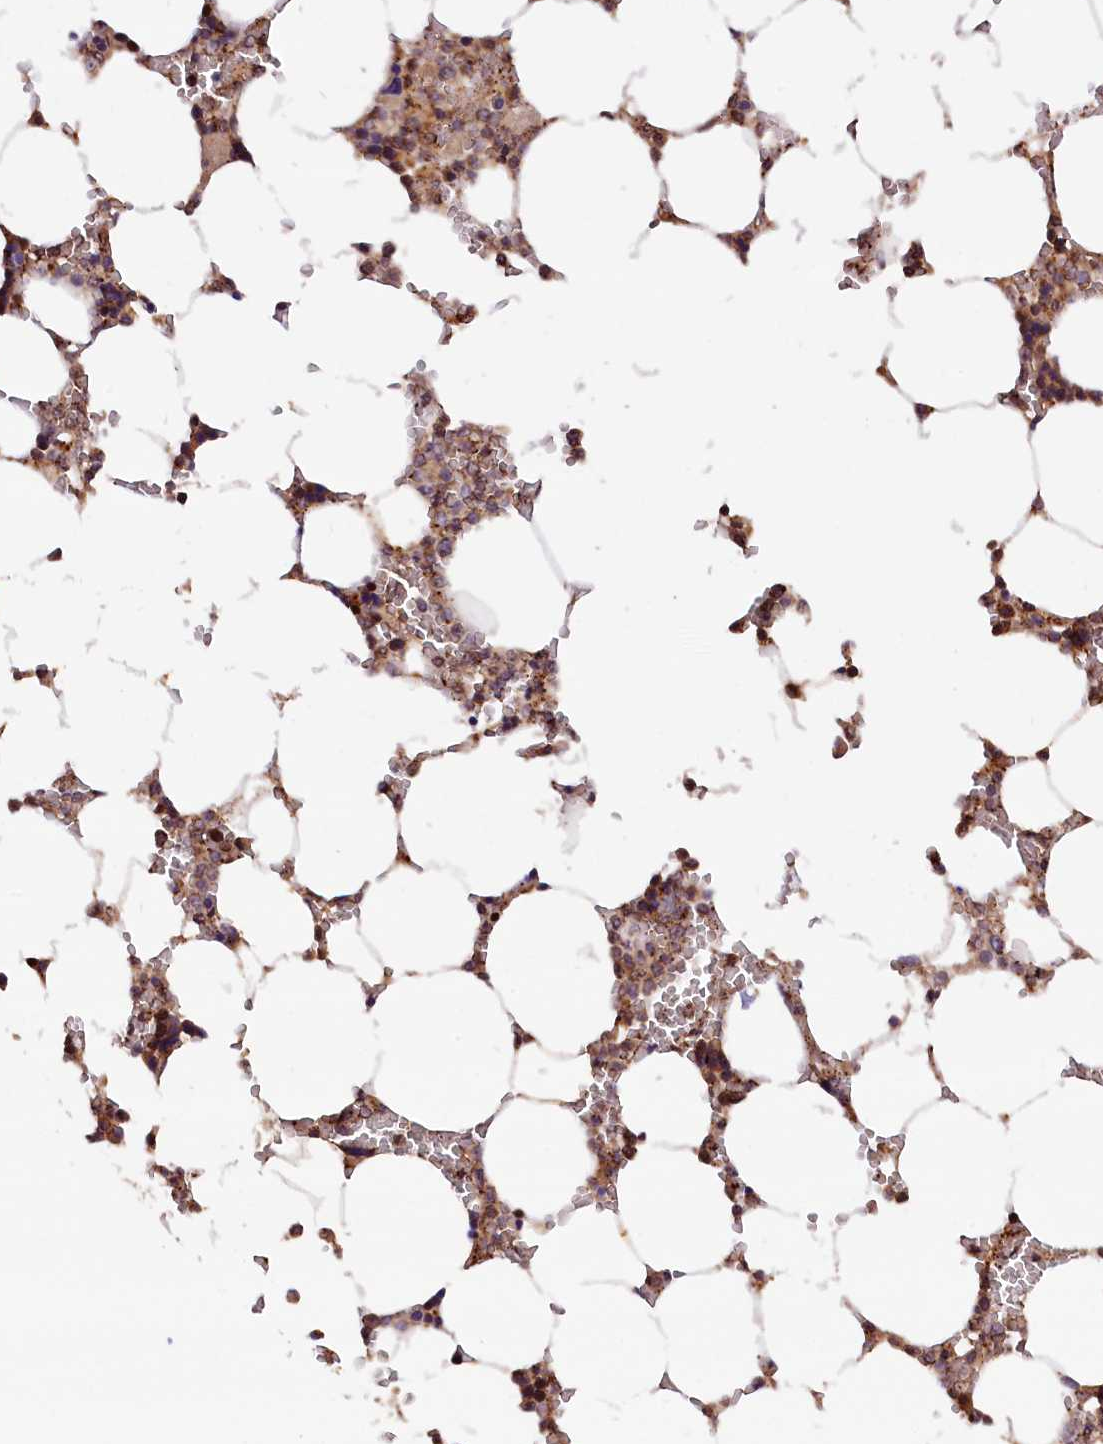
{"staining": {"intensity": "strong", "quantity": ">75%", "location": "nuclear"}, "tissue": "bone marrow", "cell_type": "Hematopoietic cells", "image_type": "normal", "snomed": [{"axis": "morphology", "description": "Normal tissue, NOS"}, {"axis": "topography", "description": "Bone marrow"}], "caption": "Protein staining reveals strong nuclear positivity in about >75% of hematopoietic cells in benign bone marrow.", "gene": "IST1", "patient": {"sex": "male", "age": 64}}